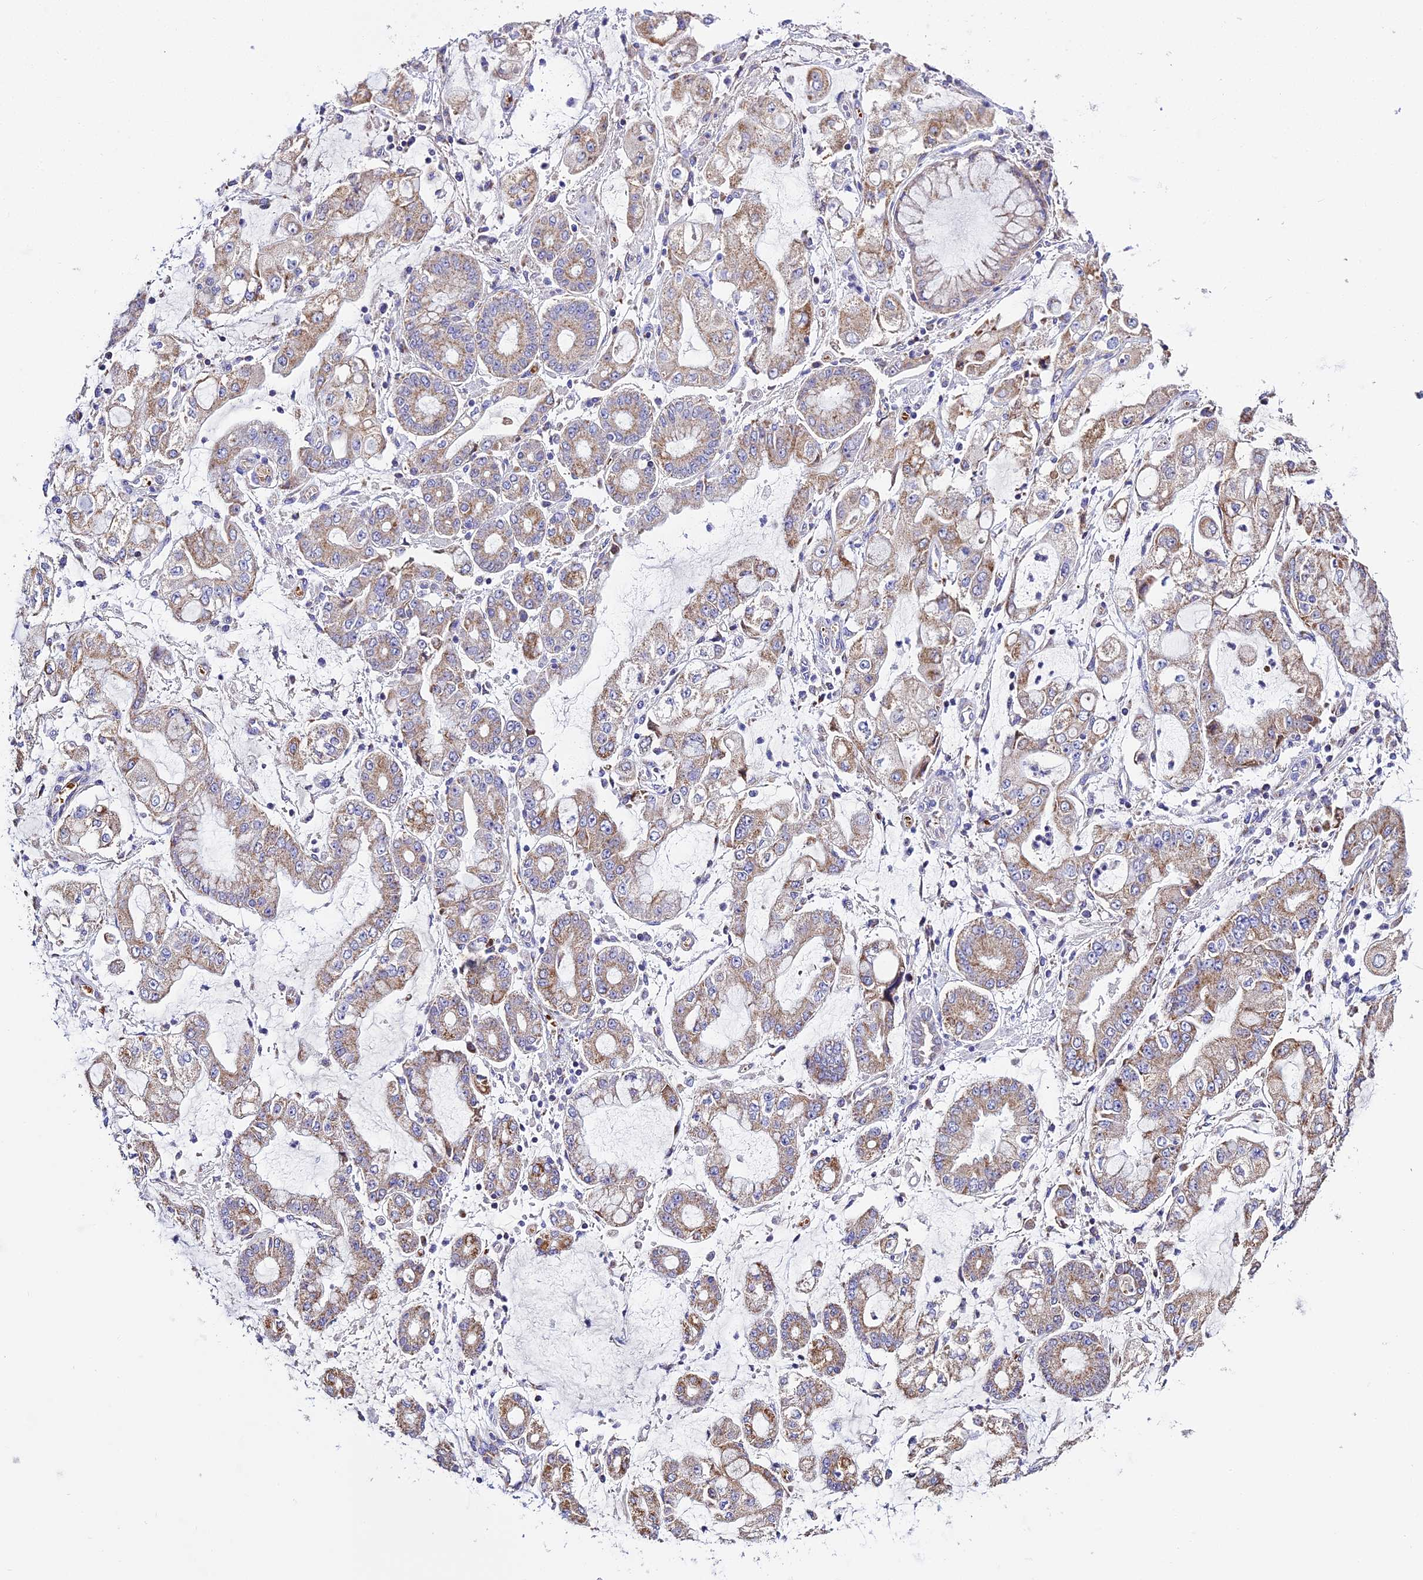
{"staining": {"intensity": "moderate", "quantity": ">75%", "location": "cytoplasmic/membranous"}, "tissue": "stomach cancer", "cell_type": "Tumor cells", "image_type": "cancer", "snomed": [{"axis": "morphology", "description": "Adenocarcinoma, NOS"}, {"axis": "topography", "description": "Stomach"}], "caption": "A brown stain shows moderate cytoplasmic/membranous staining of a protein in adenocarcinoma (stomach) tumor cells. The protein of interest is stained brown, and the nuclei are stained in blue (DAB (3,3'-diaminobenzidine) IHC with brightfield microscopy, high magnification).", "gene": "TYW5", "patient": {"sex": "male", "age": 76}}